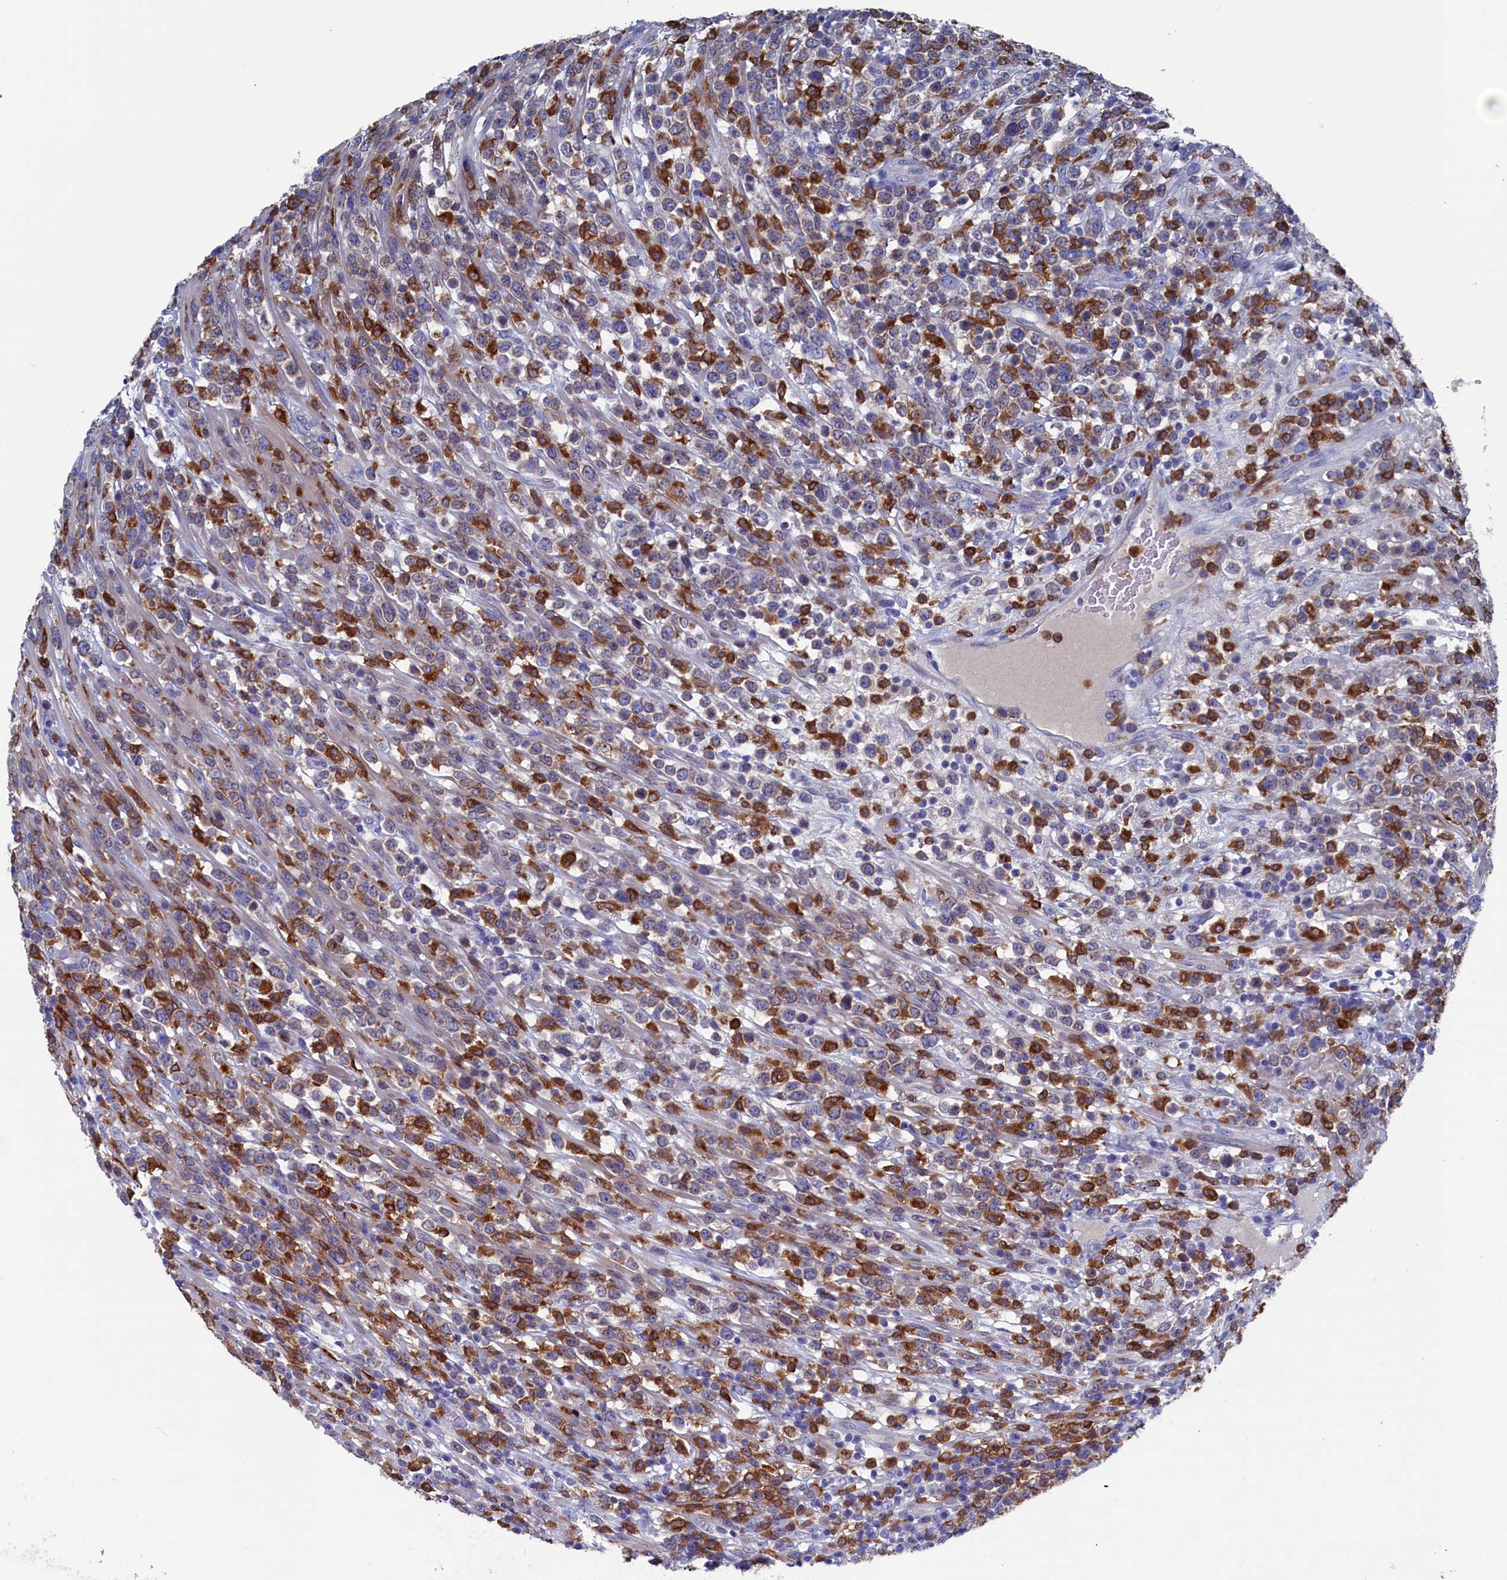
{"staining": {"intensity": "strong", "quantity": "25%-75%", "location": "cytoplasmic/membranous"}, "tissue": "lymphoma", "cell_type": "Tumor cells", "image_type": "cancer", "snomed": [{"axis": "morphology", "description": "Malignant lymphoma, non-Hodgkin's type, High grade"}, {"axis": "topography", "description": "Colon"}], "caption": "Immunohistochemistry image of human malignant lymphoma, non-Hodgkin's type (high-grade) stained for a protein (brown), which demonstrates high levels of strong cytoplasmic/membranous positivity in approximately 25%-75% of tumor cells.", "gene": "TYROBP", "patient": {"sex": "female", "age": 53}}